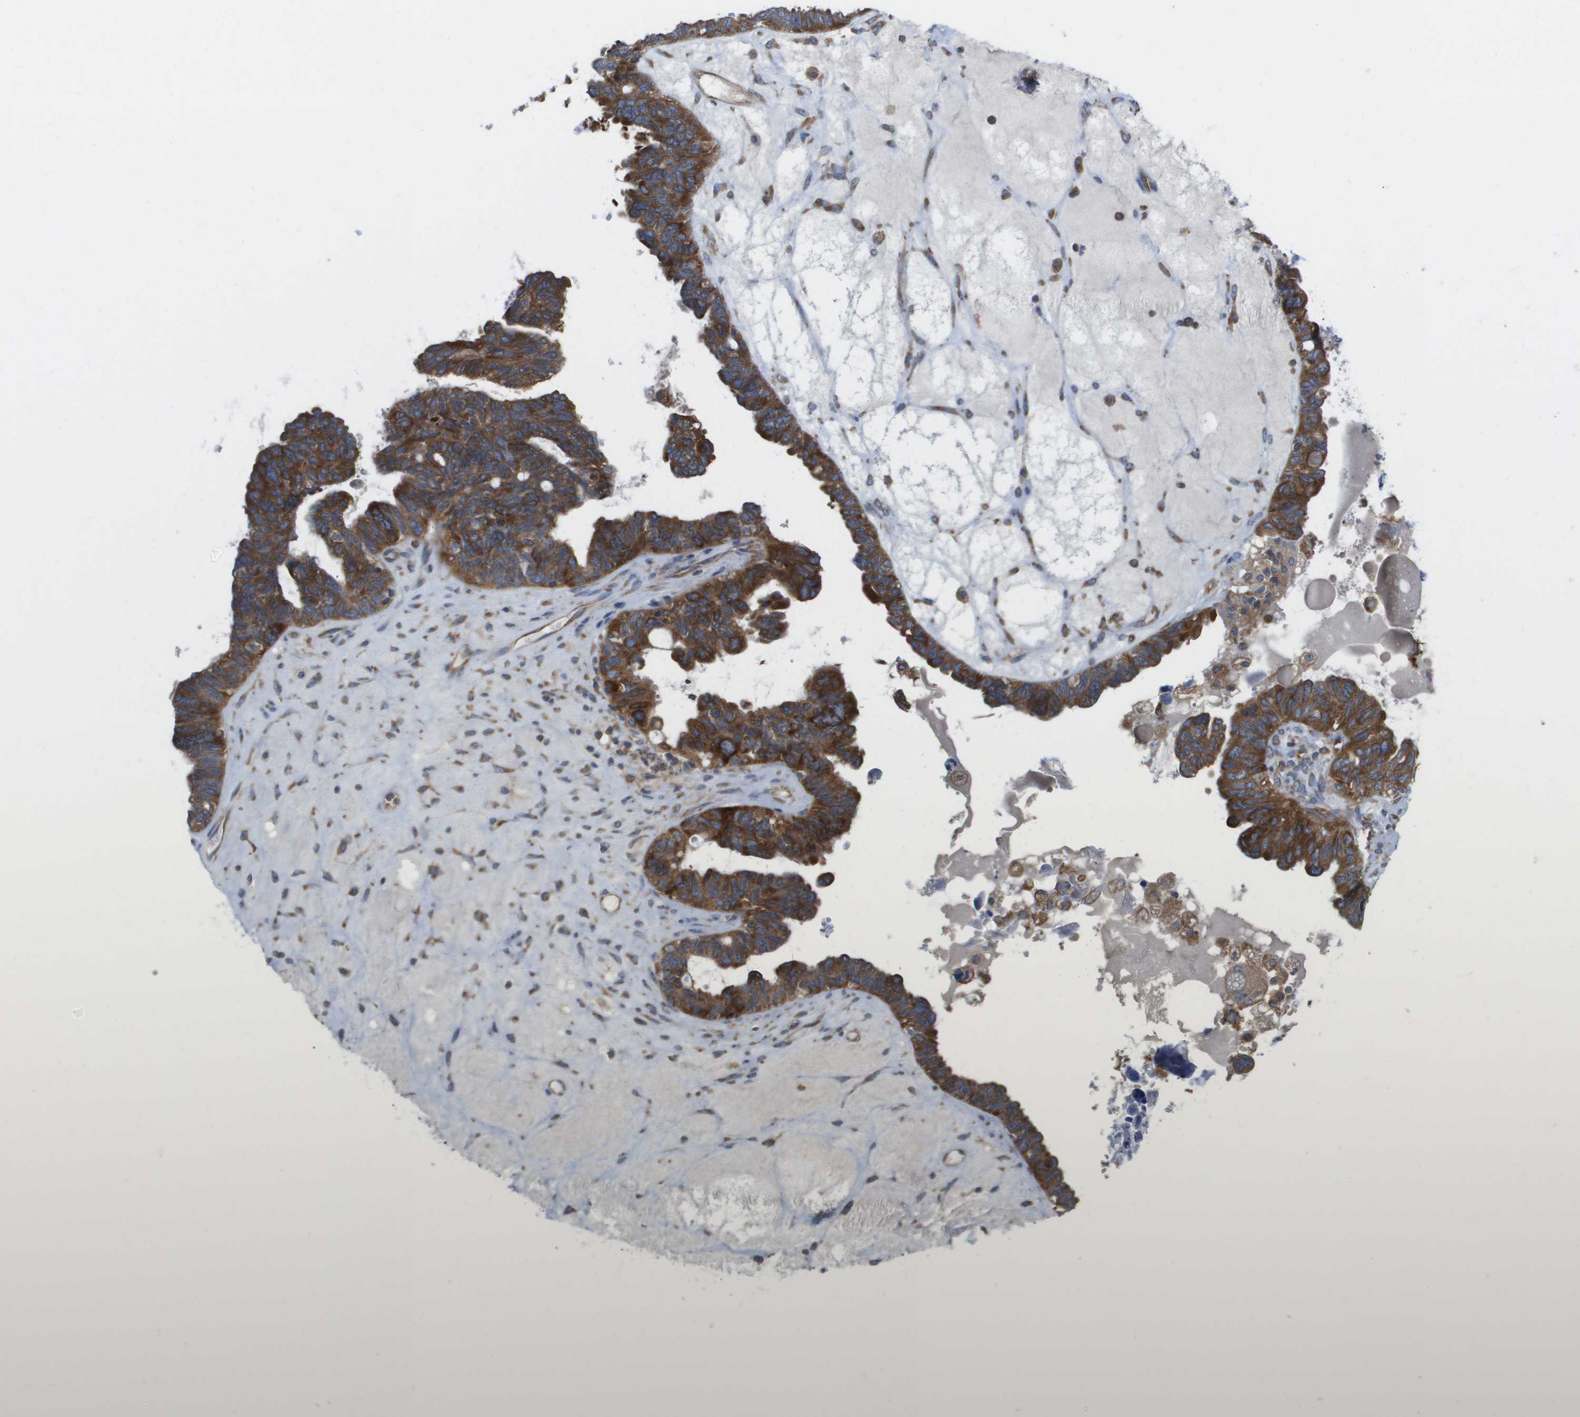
{"staining": {"intensity": "strong", "quantity": ">75%", "location": "cytoplasmic/membranous"}, "tissue": "ovarian cancer", "cell_type": "Tumor cells", "image_type": "cancer", "snomed": [{"axis": "morphology", "description": "Cystadenocarcinoma, serous, NOS"}, {"axis": "topography", "description": "Ovary"}], "caption": "Immunohistochemical staining of ovarian serous cystadenocarcinoma exhibits strong cytoplasmic/membranous protein expression in approximately >75% of tumor cells. (DAB (3,3'-diaminobenzidine) = brown stain, brightfield microscopy at high magnification).", "gene": "EIF4G2", "patient": {"sex": "female", "age": 79}}